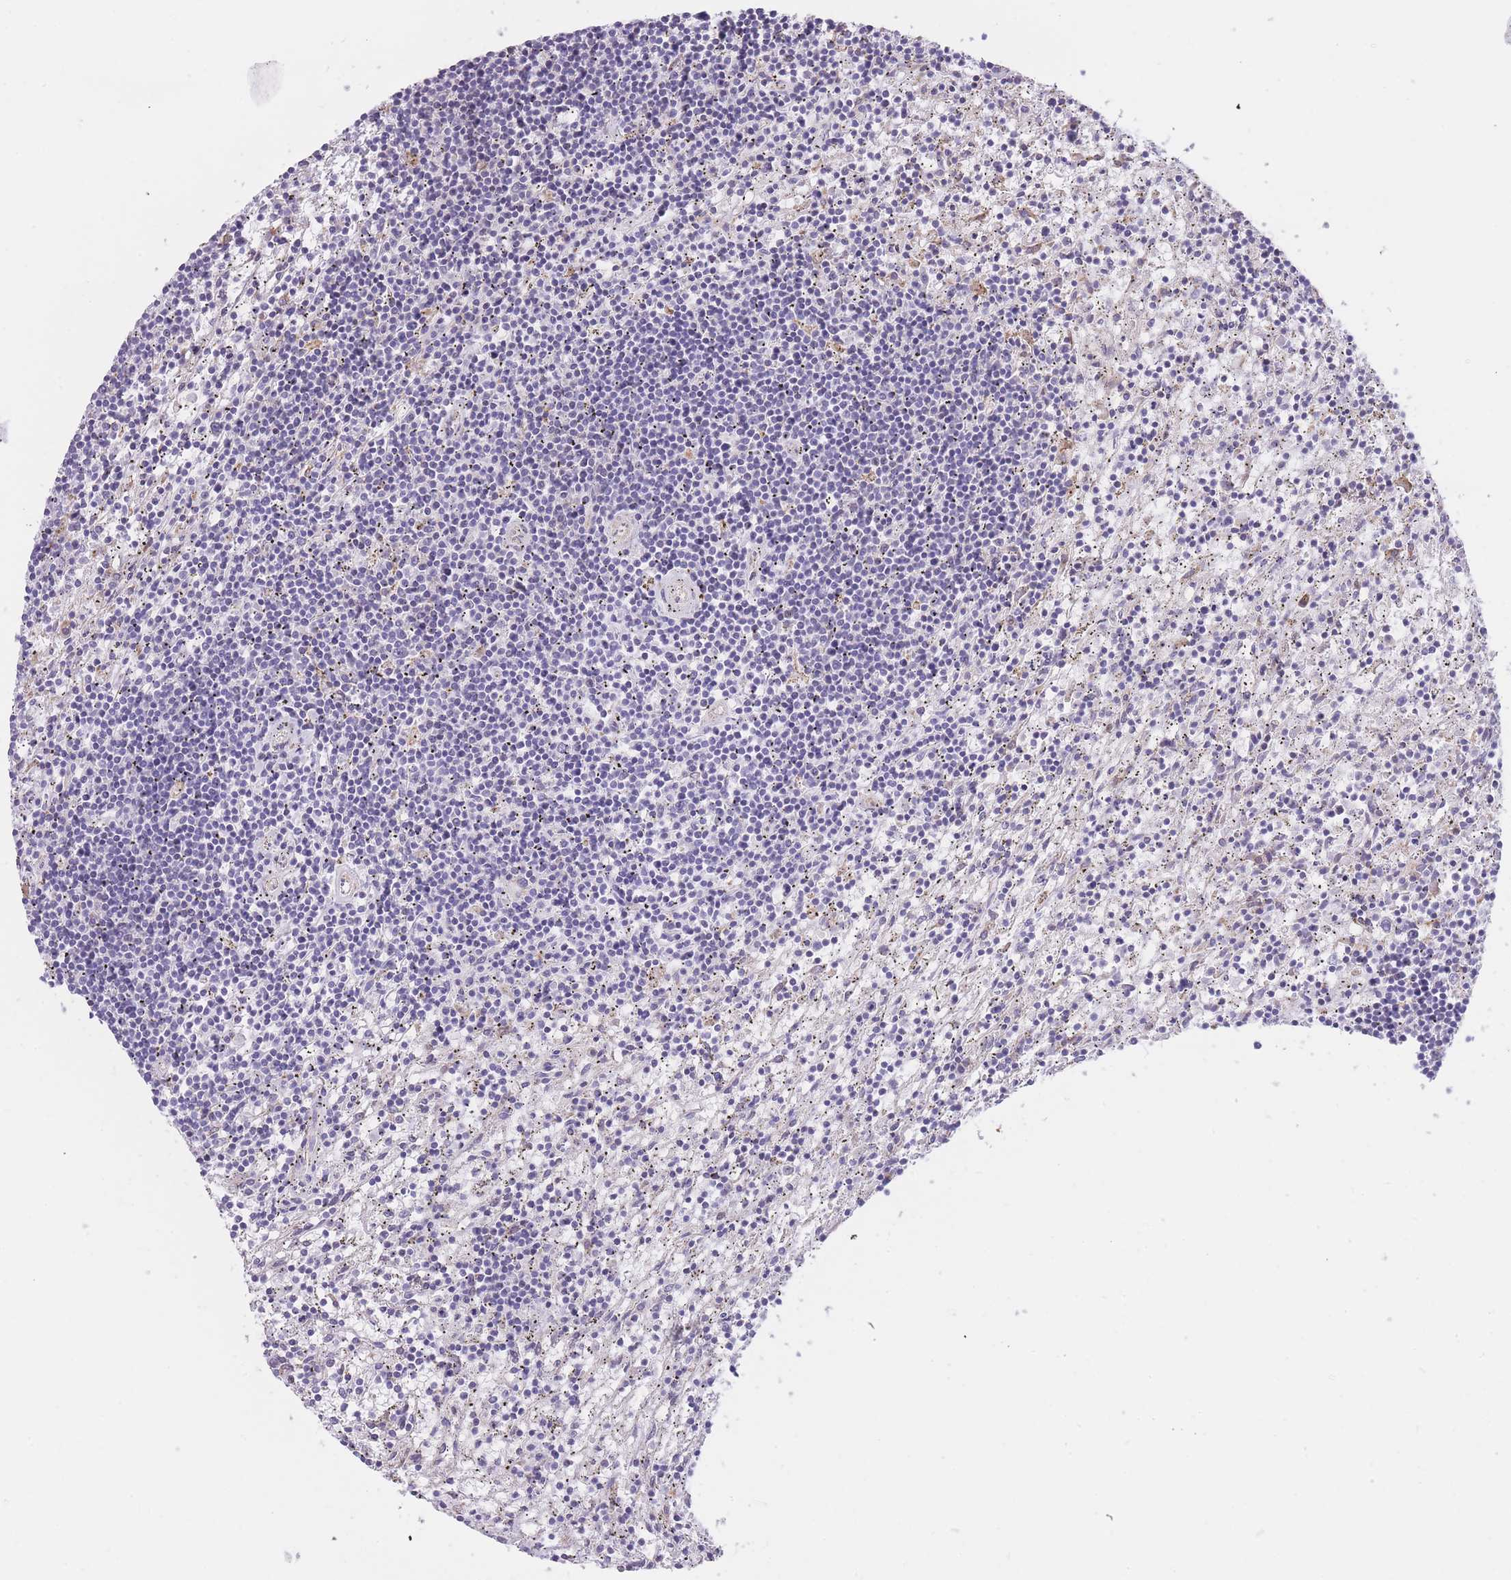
{"staining": {"intensity": "negative", "quantity": "none", "location": "none"}, "tissue": "lymphoma", "cell_type": "Tumor cells", "image_type": "cancer", "snomed": [{"axis": "morphology", "description": "Malignant lymphoma, non-Hodgkin's type, Low grade"}, {"axis": "topography", "description": "Spleen"}], "caption": "This is an immunohistochemistry (IHC) image of human lymphoma. There is no expression in tumor cells.", "gene": "IMPG1", "patient": {"sex": "male", "age": 76}}